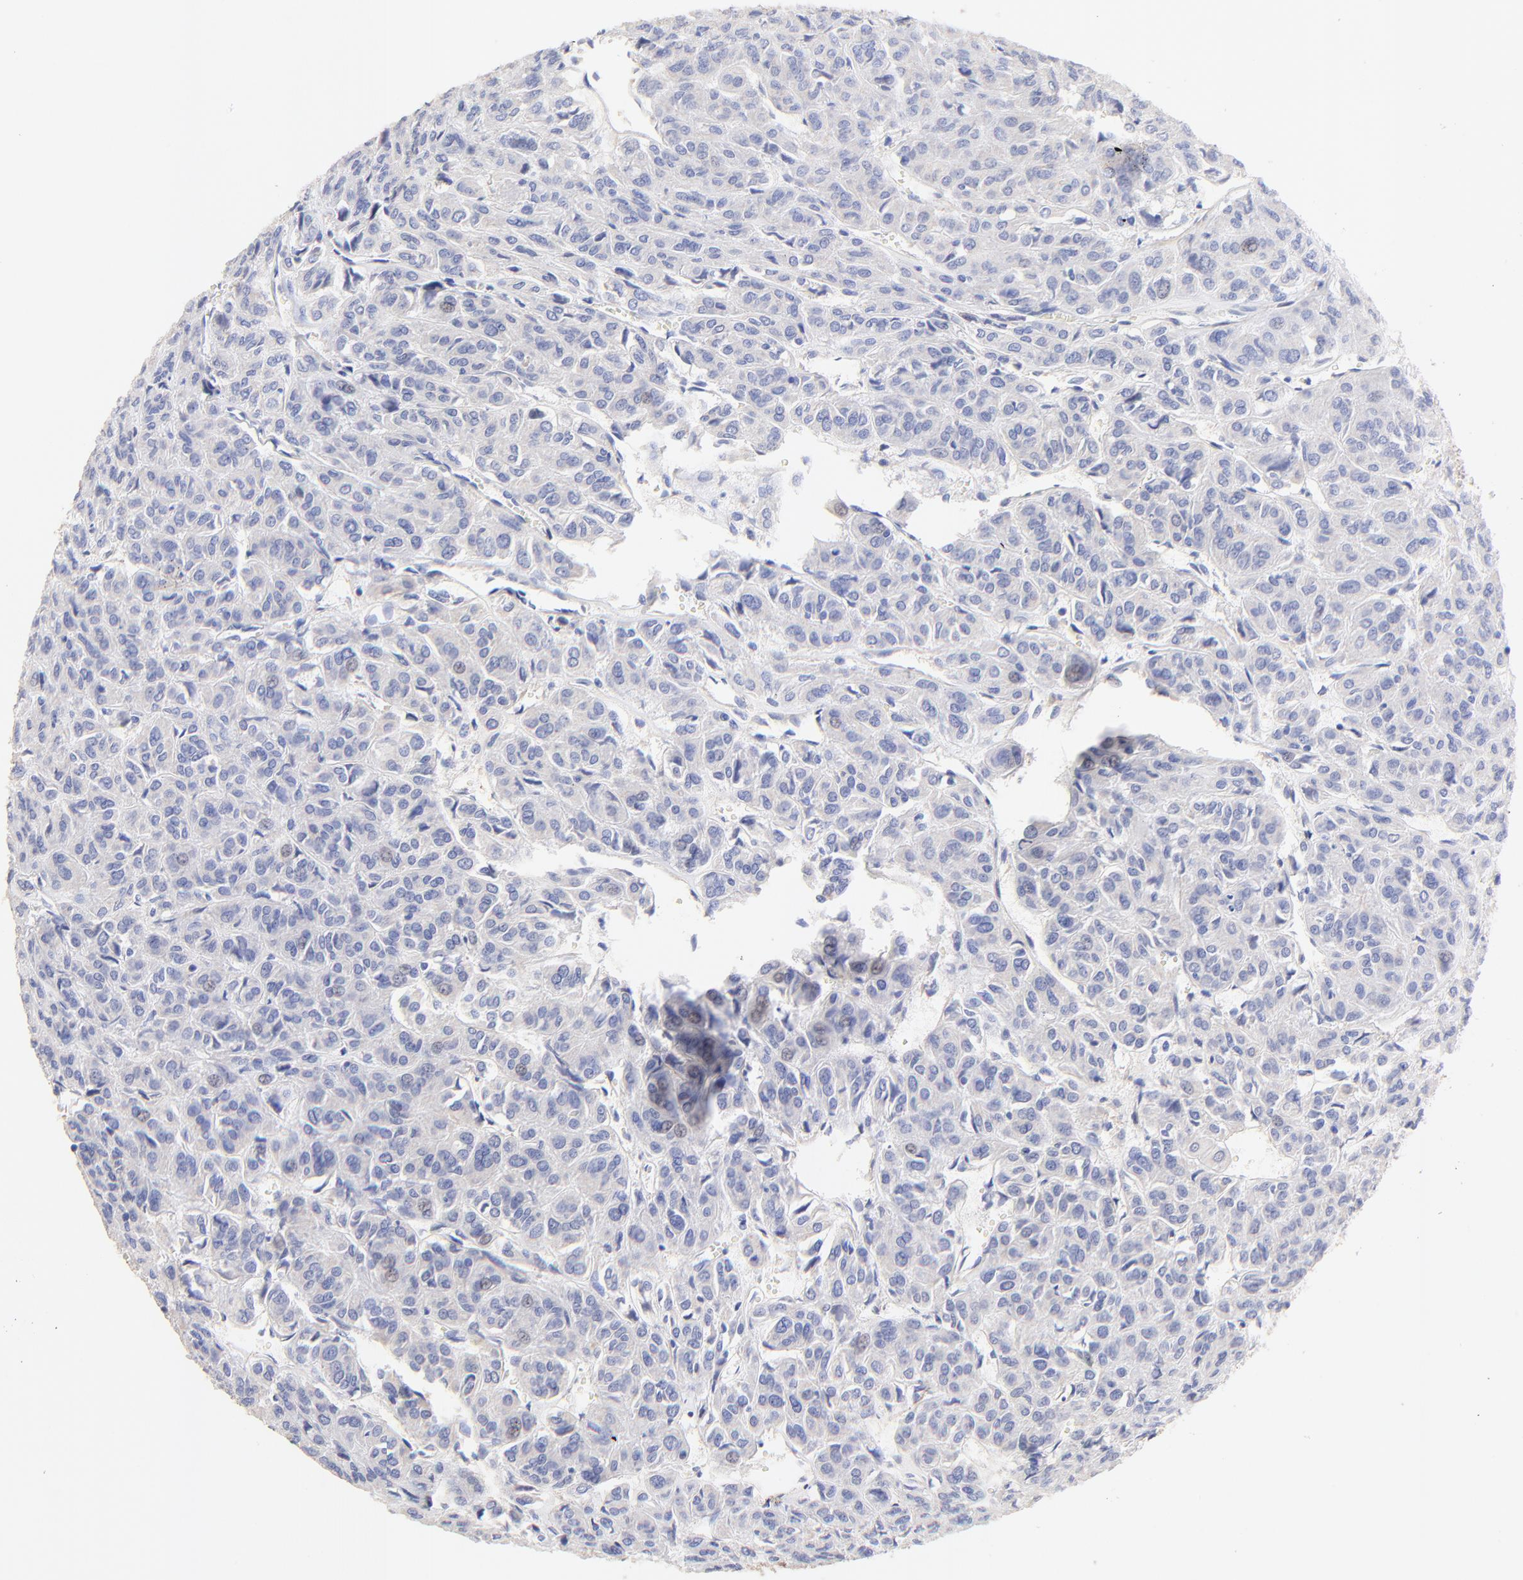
{"staining": {"intensity": "weak", "quantity": "<25%", "location": "nuclear"}, "tissue": "thyroid cancer", "cell_type": "Tumor cells", "image_type": "cancer", "snomed": [{"axis": "morphology", "description": "Follicular adenoma carcinoma, NOS"}, {"axis": "topography", "description": "Thyroid gland"}], "caption": "Tumor cells show no significant protein expression in thyroid cancer (follicular adenoma carcinoma).", "gene": "ACTRT1", "patient": {"sex": "female", "age": 71}}